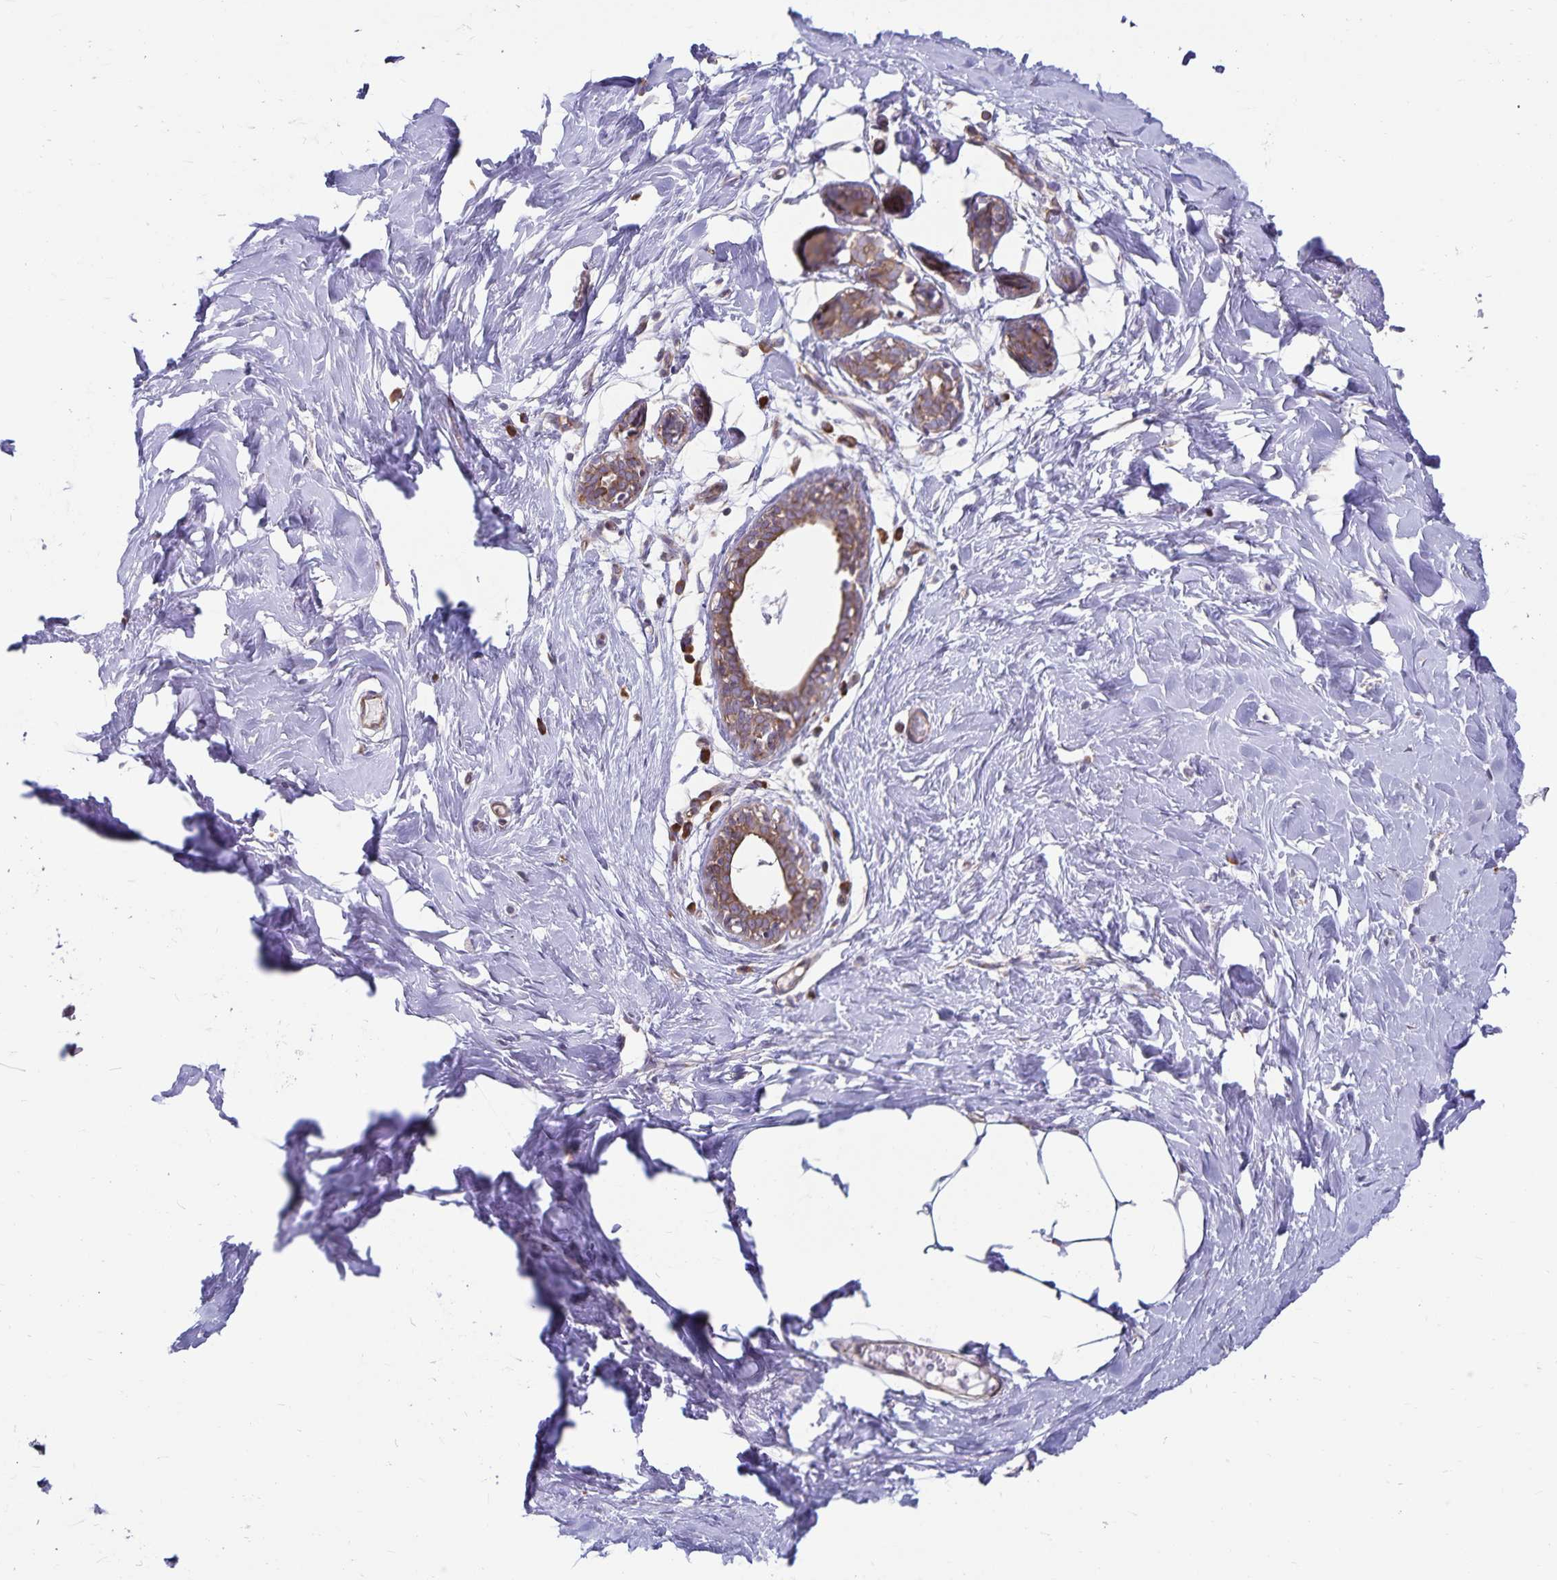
{"staining": {"intensity": "negative", "quantity": "none", "location": "none"}, "tissue": "breast", "cell_type": "Adipocytes", "image_type": "normal", "snomed": [{"axis": "morphology", "description": "Normal tissue, NOS"}, {"axis": "topography", "description": "Breast"}], "caption": "This is an IHC photomicrograph of unremarkable human breast. There is no staining in adipocytes.", "gene": "SEC62", "patient": {"sex": "female", "age": 27}}